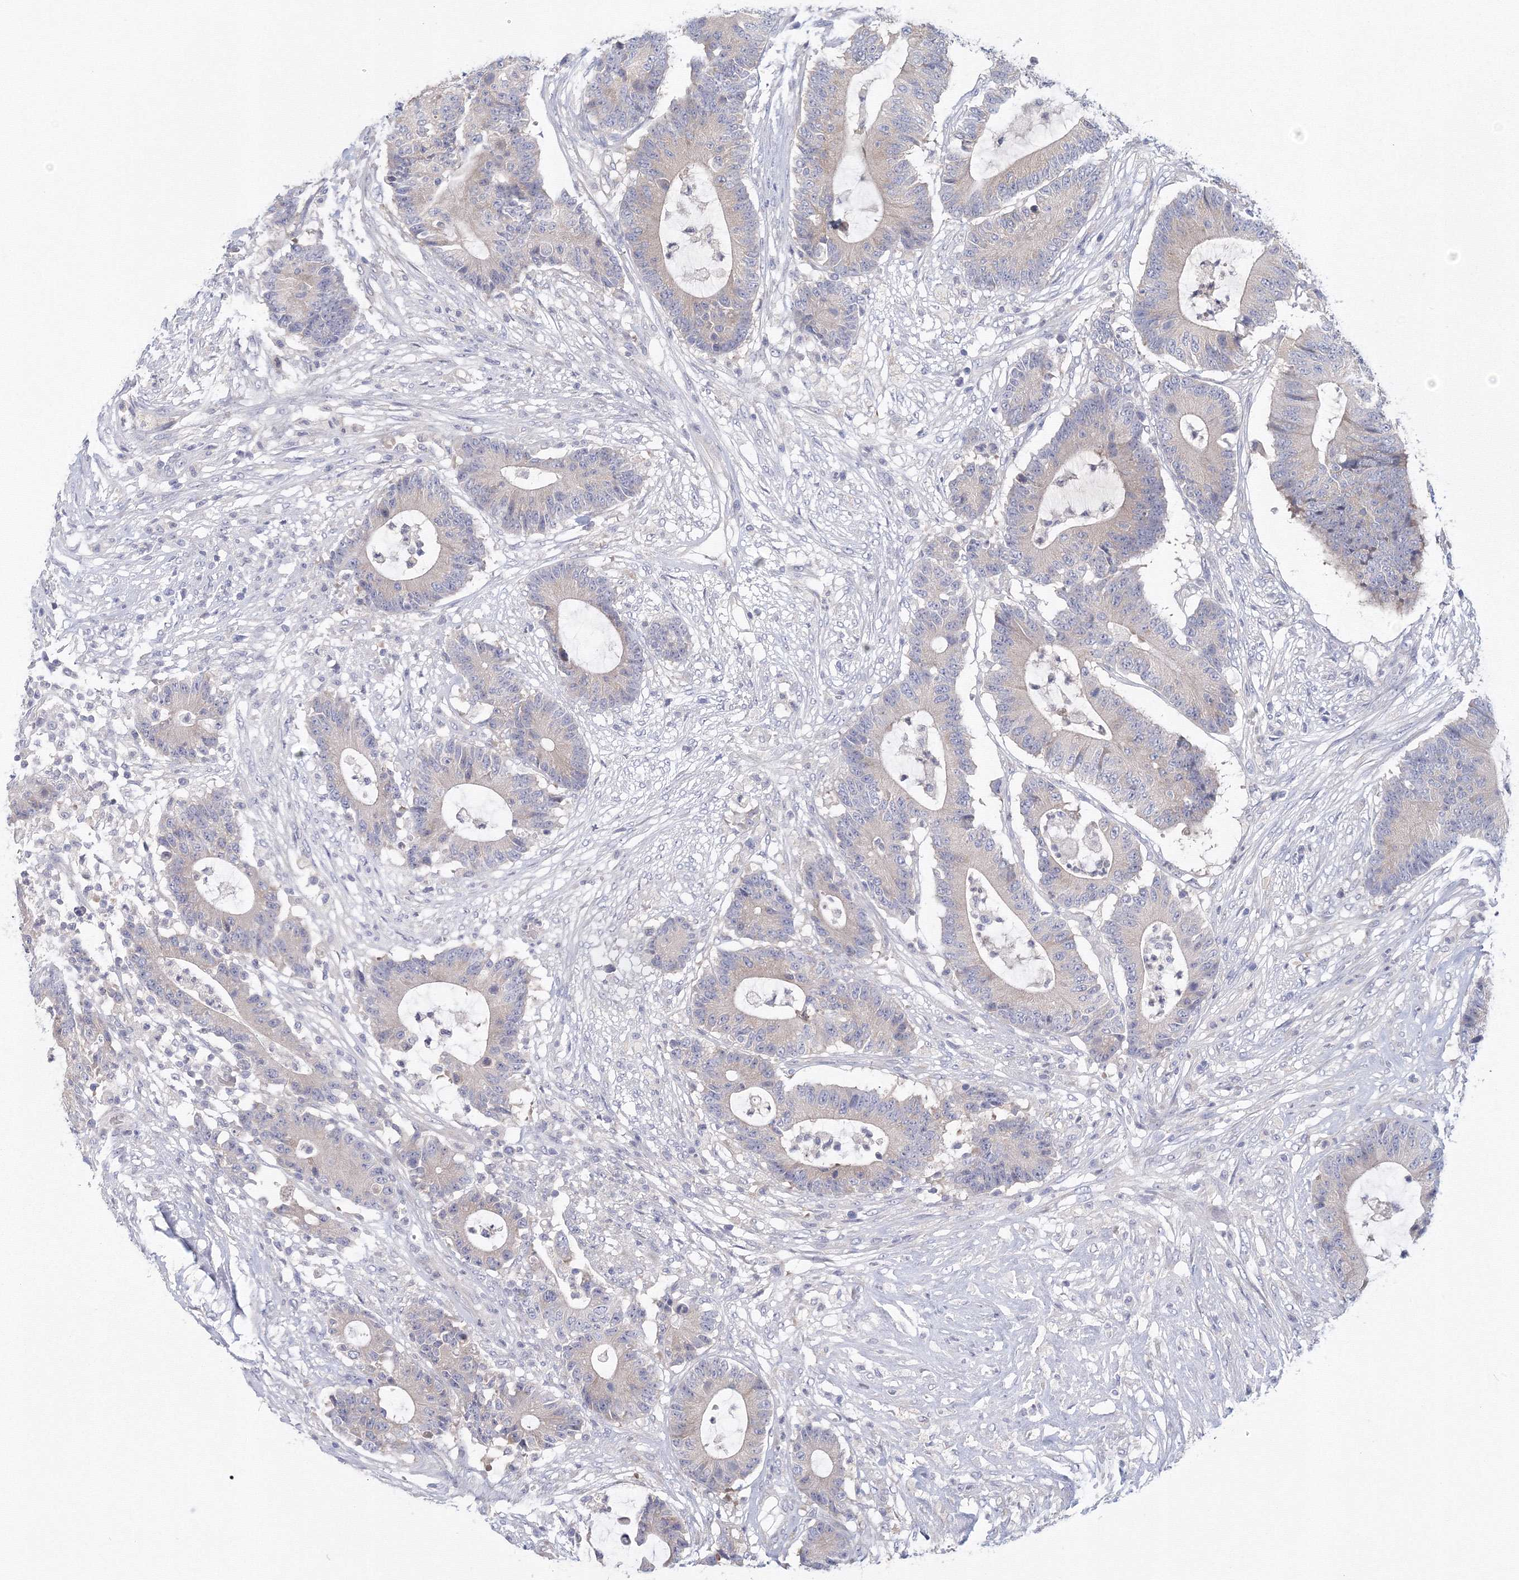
{"staining": {"intensity": "negative", "quantity": "none", "location": "none"}, "tissue": "colorectal cancer", "cell_type": "Tumor cells", "image_type": "cancer", "snomed": [{"axis": "morphology", "description": "Adenocarcinoma, NOS"}, {"axis": "topography", "description": "Colon"}], "caption": "High power microscopy image of an immunohistochemistry image of colorectal cancer (adenocarcinoma), revealing no significant expression in tumor cells.", "gene": "TACC2", "patient": {"sex": "female", "age": 84}}